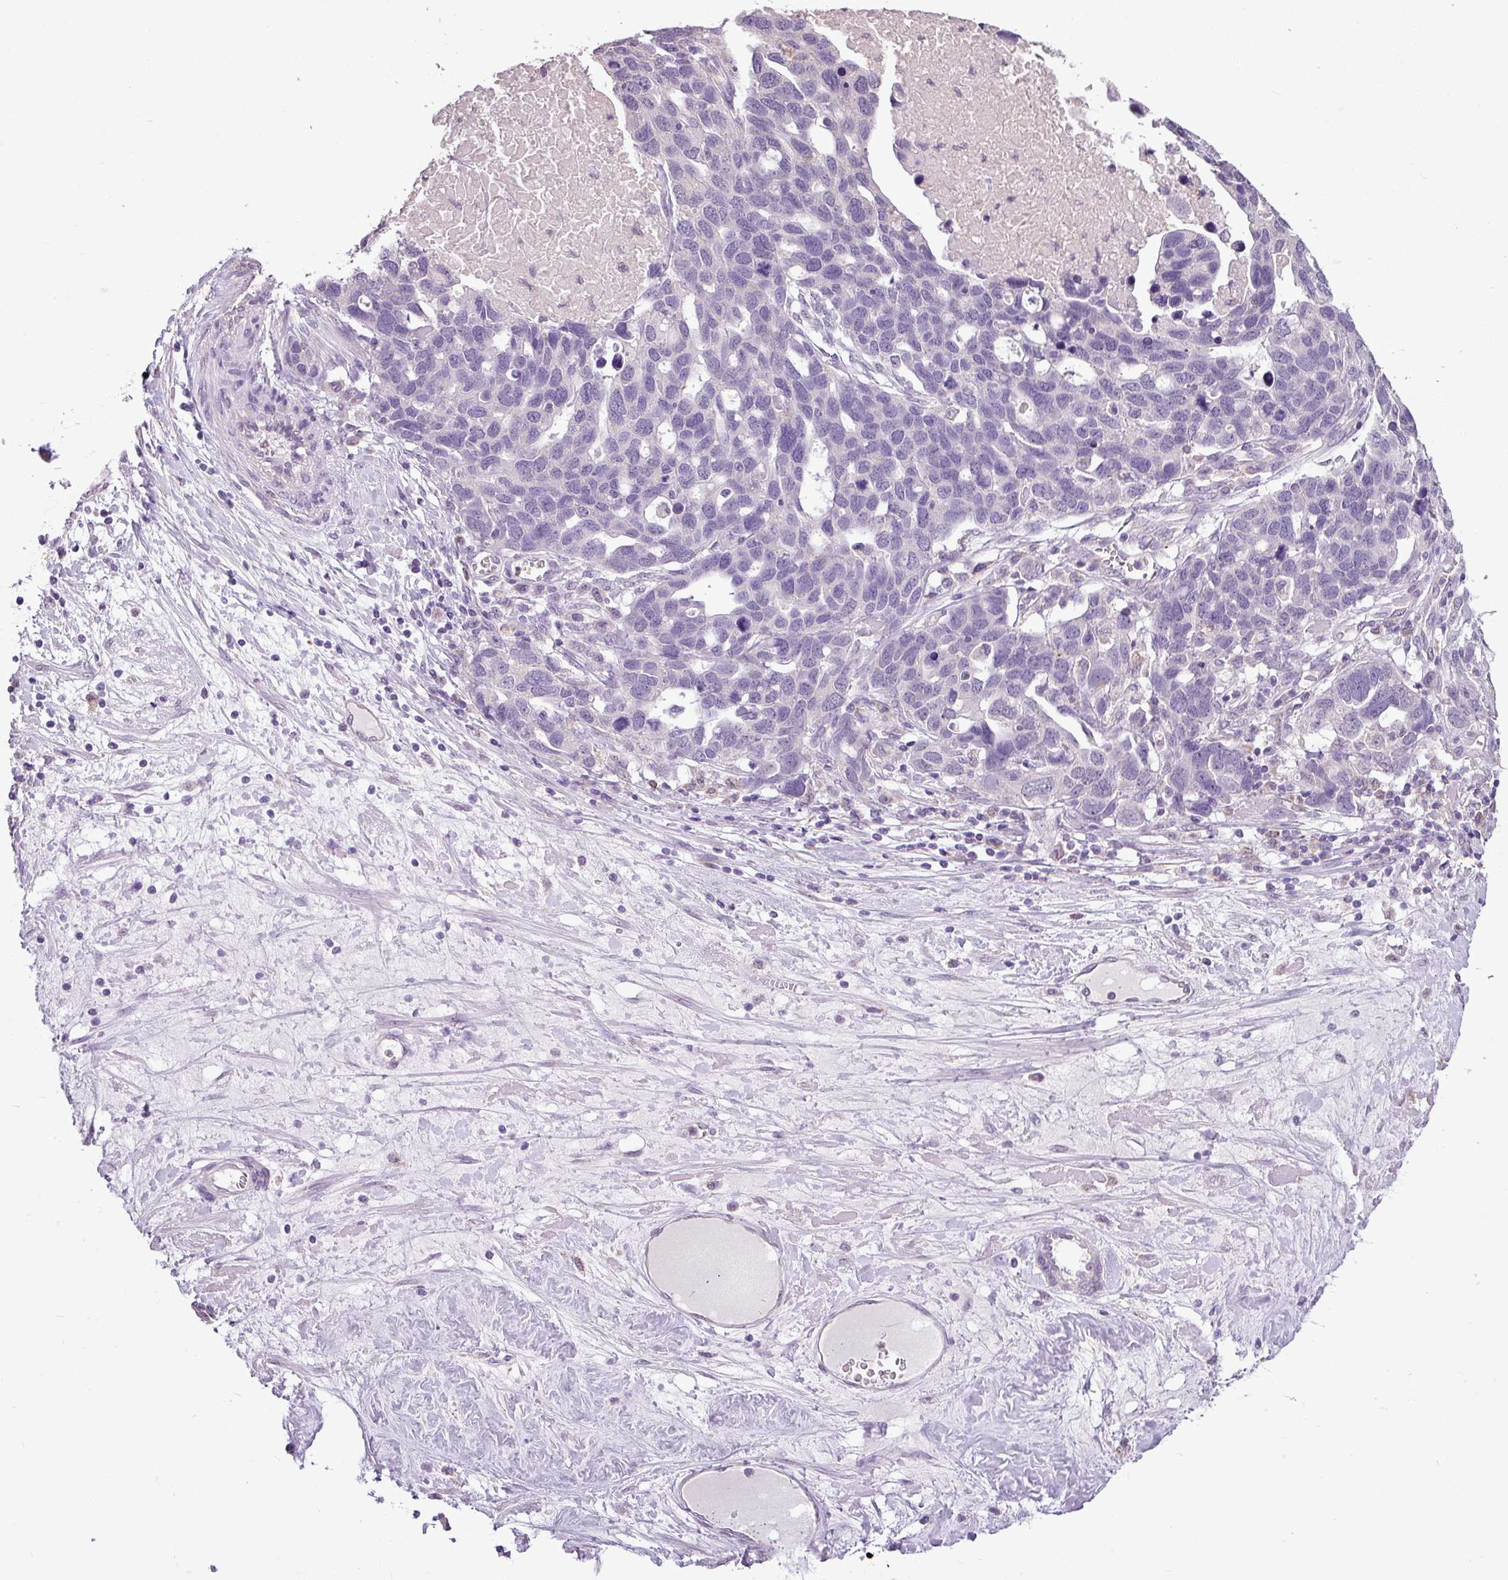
{"staining": {"intensity": "negative", "quantity": "none", "location": "none"}, "tissue": "ovarian cancer", "cell_type": "Tumor cells", "image_type": "cancer", "snomed": [{"axis": "morphology", "description": "Cystadenocarcinoma, serous, NOS"}, {"axis": "topography", "description": "Ovary"}], "caption": "The IHC histopathology image has no significant staining in tumor cells of ovarian serous cystadenocarcinoma tissue. (Immunohistochemistry, brightfield microscopy, high magnification).", "gene": "ALDH2", "patient": {"sex": "female", "age": 54}}